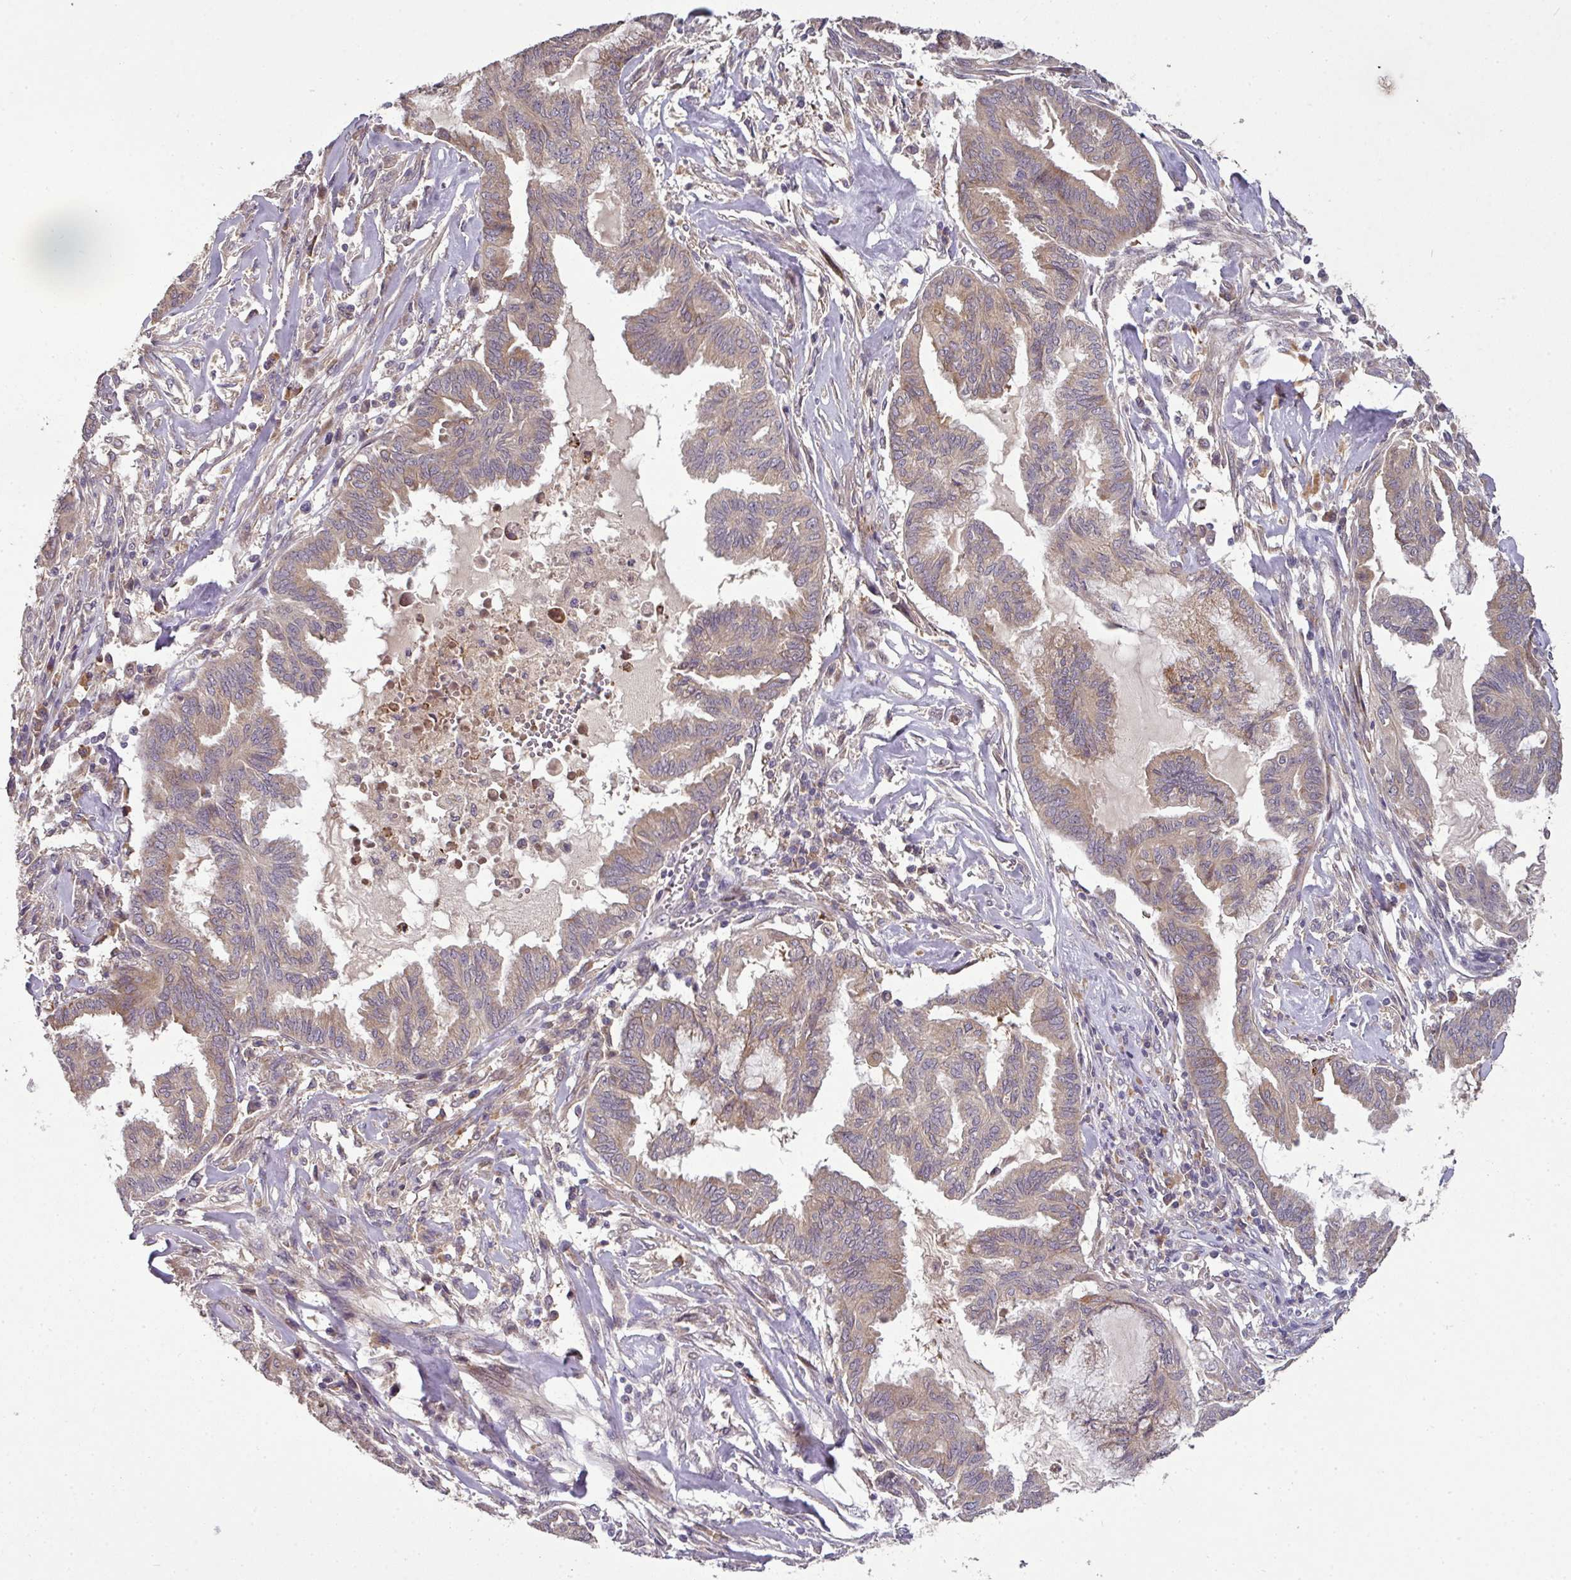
{"staining": {"intensity": "weak", "quantity": ">75%", "location": "cytoplasmic/membranous"}, "tissue": "endometrial cancer", "cell_type": "Tumor cells", "image_type": "cancer", "snomed": [{"axis": "morphology", "description": "Adenocarcinoma, NOS"}, {"axis": "topography", "description": "Endometrium"}], "caption": "DAB immunohistochemical staining of endometrial cancer exhibits weak cytoplasmic/membranous protein positivity in approximately >75% of tumor cells.", "gene": "SPCS3", "patient": {"sex": "female", "age": 86}}